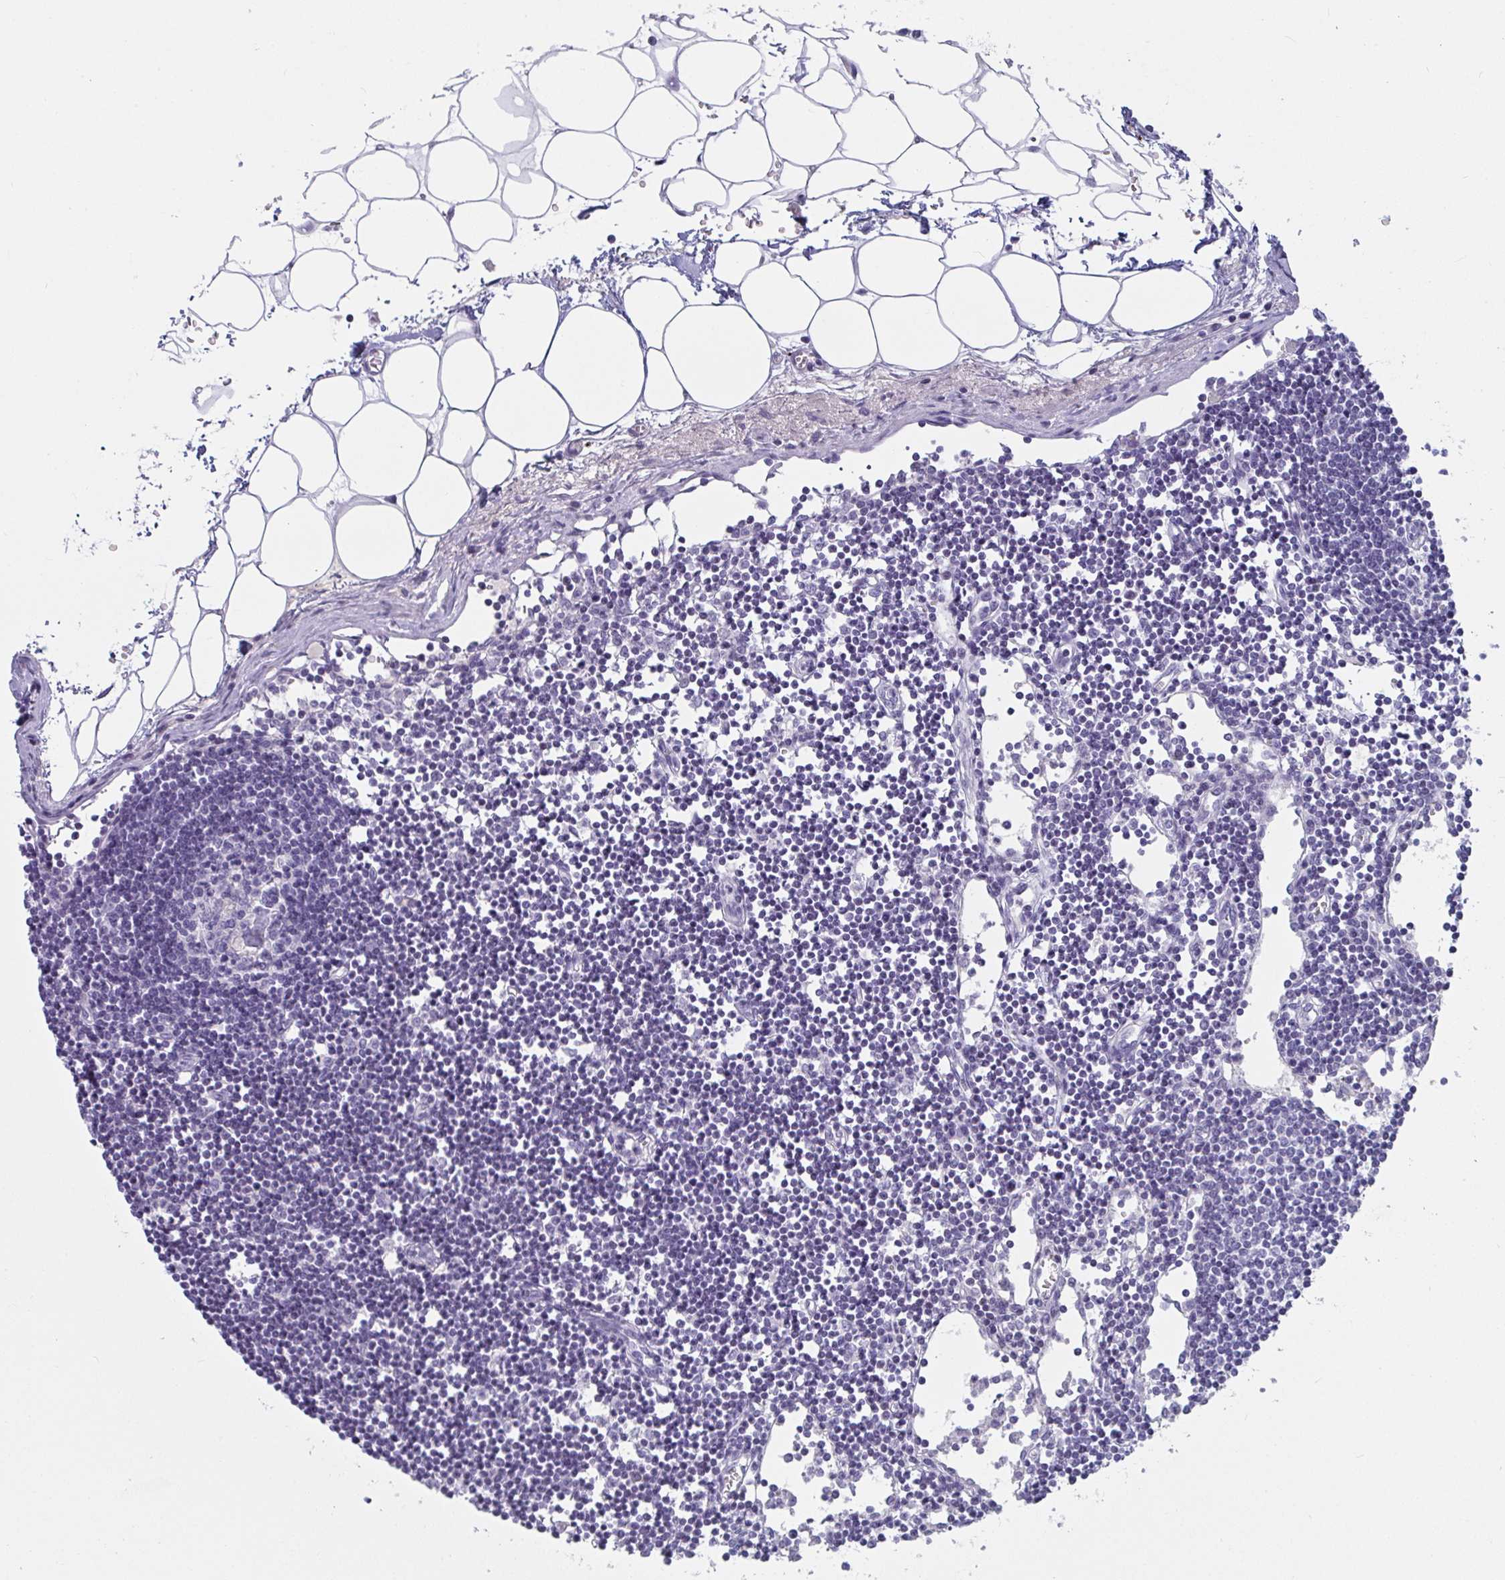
{"staining": {"intensity": "negative", "quantity": "none", "location": "none"}, "tissue": "lymph node", "cell_type": "Germinal center cells", "image_type": "normal", "snomed": [{"axis": "morphology", "description": "Normal tissue, NOS"}, {"axis": "topography", "description": "Lymph node"}], "caption": "High power microscopy micrograph of an immunohistochemistry histopathology image of benign lymph node, revealing no significant expression in germinal center cells. The staining is performed using DAB brown chromogen with nuclei counter-stained in using hematoxylin.", "gene": "NPY", "patient": {"sex": "female", "age": 65}}